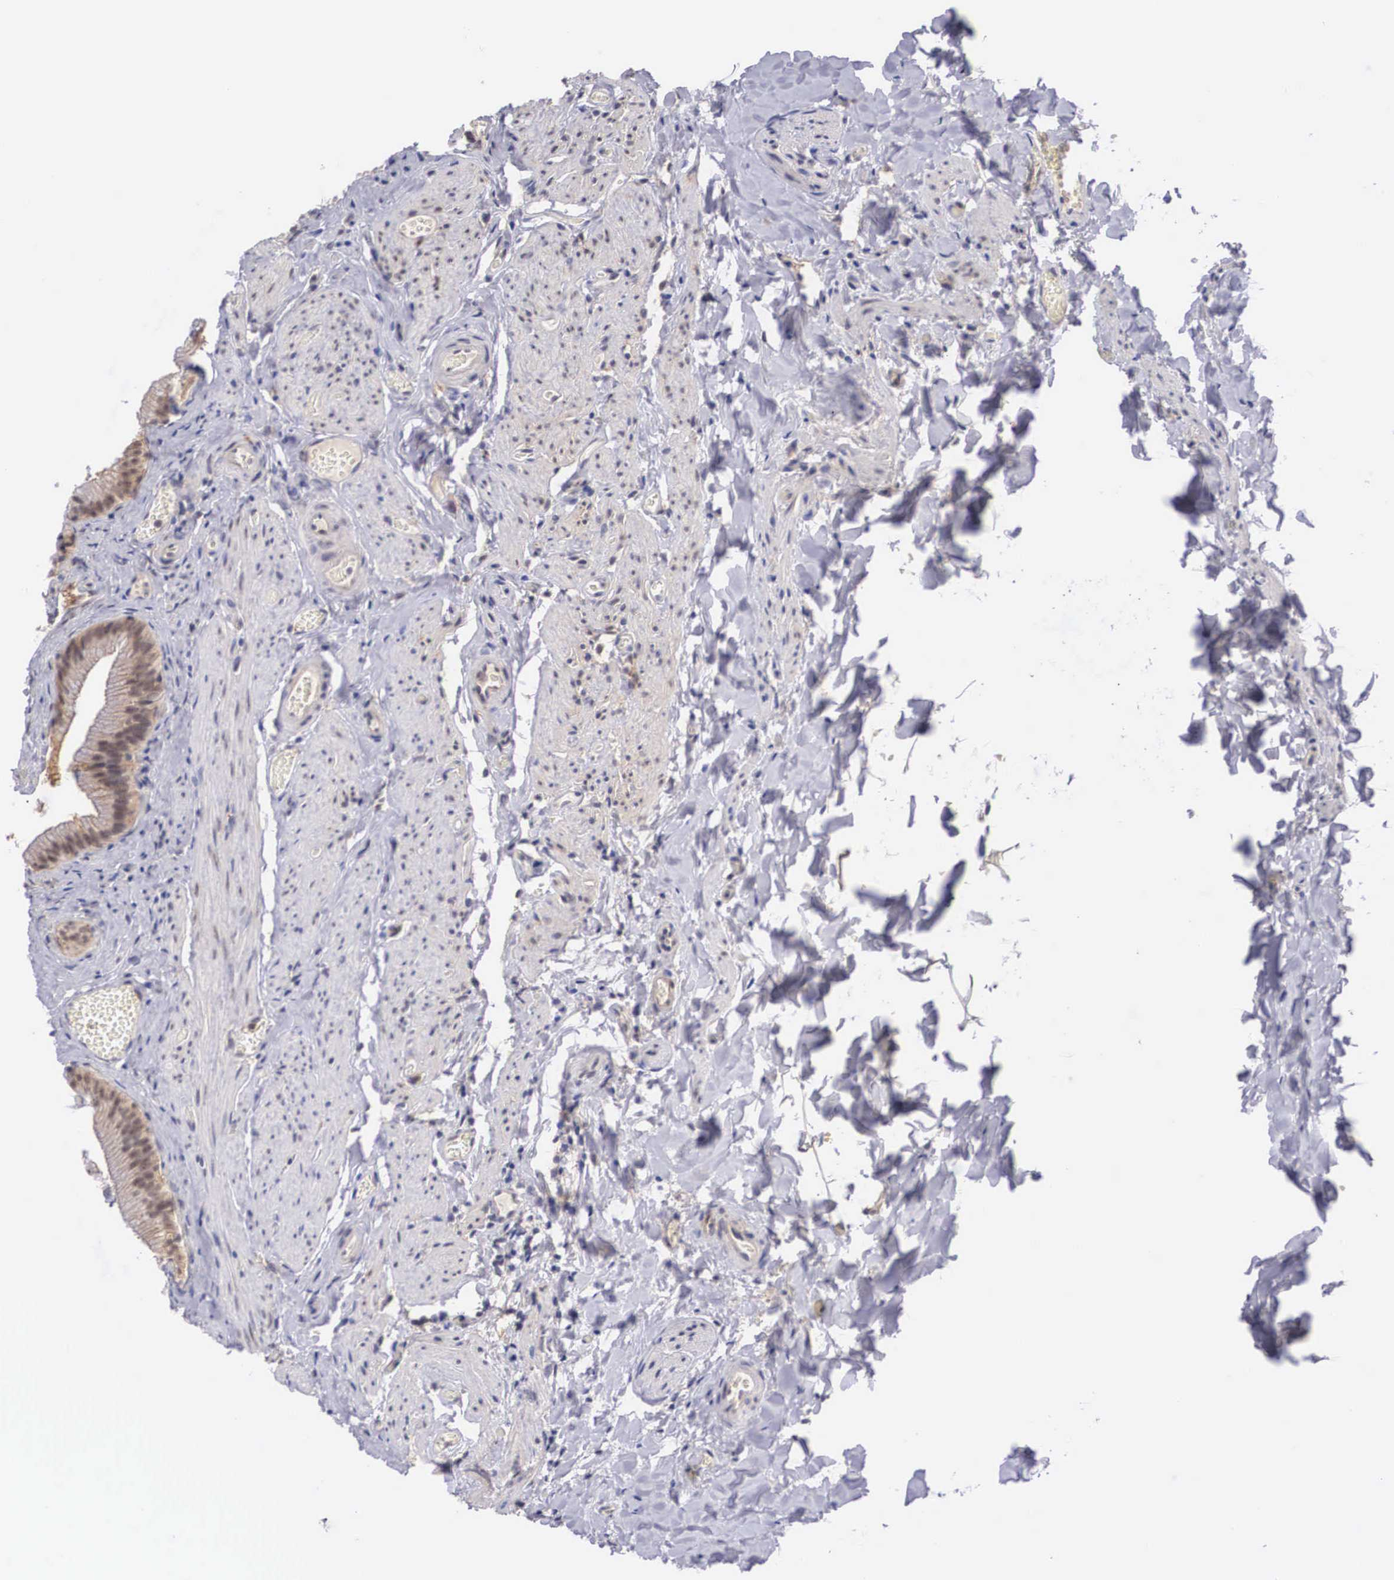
{"staining": {"intensity": "weak", "quantity": ">75%", "location": "cytoplasmic/membranous"}, "tissue": "gallbladder", "cell_type": "Glandular cells", "image_type": "normal", "snomed": [{"axis": "morphology", "description": "Normal tissue, NOS"}, {"axis": "topography", "description": "Gallbladder"}], "caption": "Protein positivity by IHC shows weak cytoplasmic/membranous expression in about >75% of glandular cells in normal gallbladder. (DAB (3,3'-diaminobenzidine) IHC, brown staining for protein, blue staining for nuclei).", "gene": "NR4A2", "patient": {"sex": "female", "age": 44}}